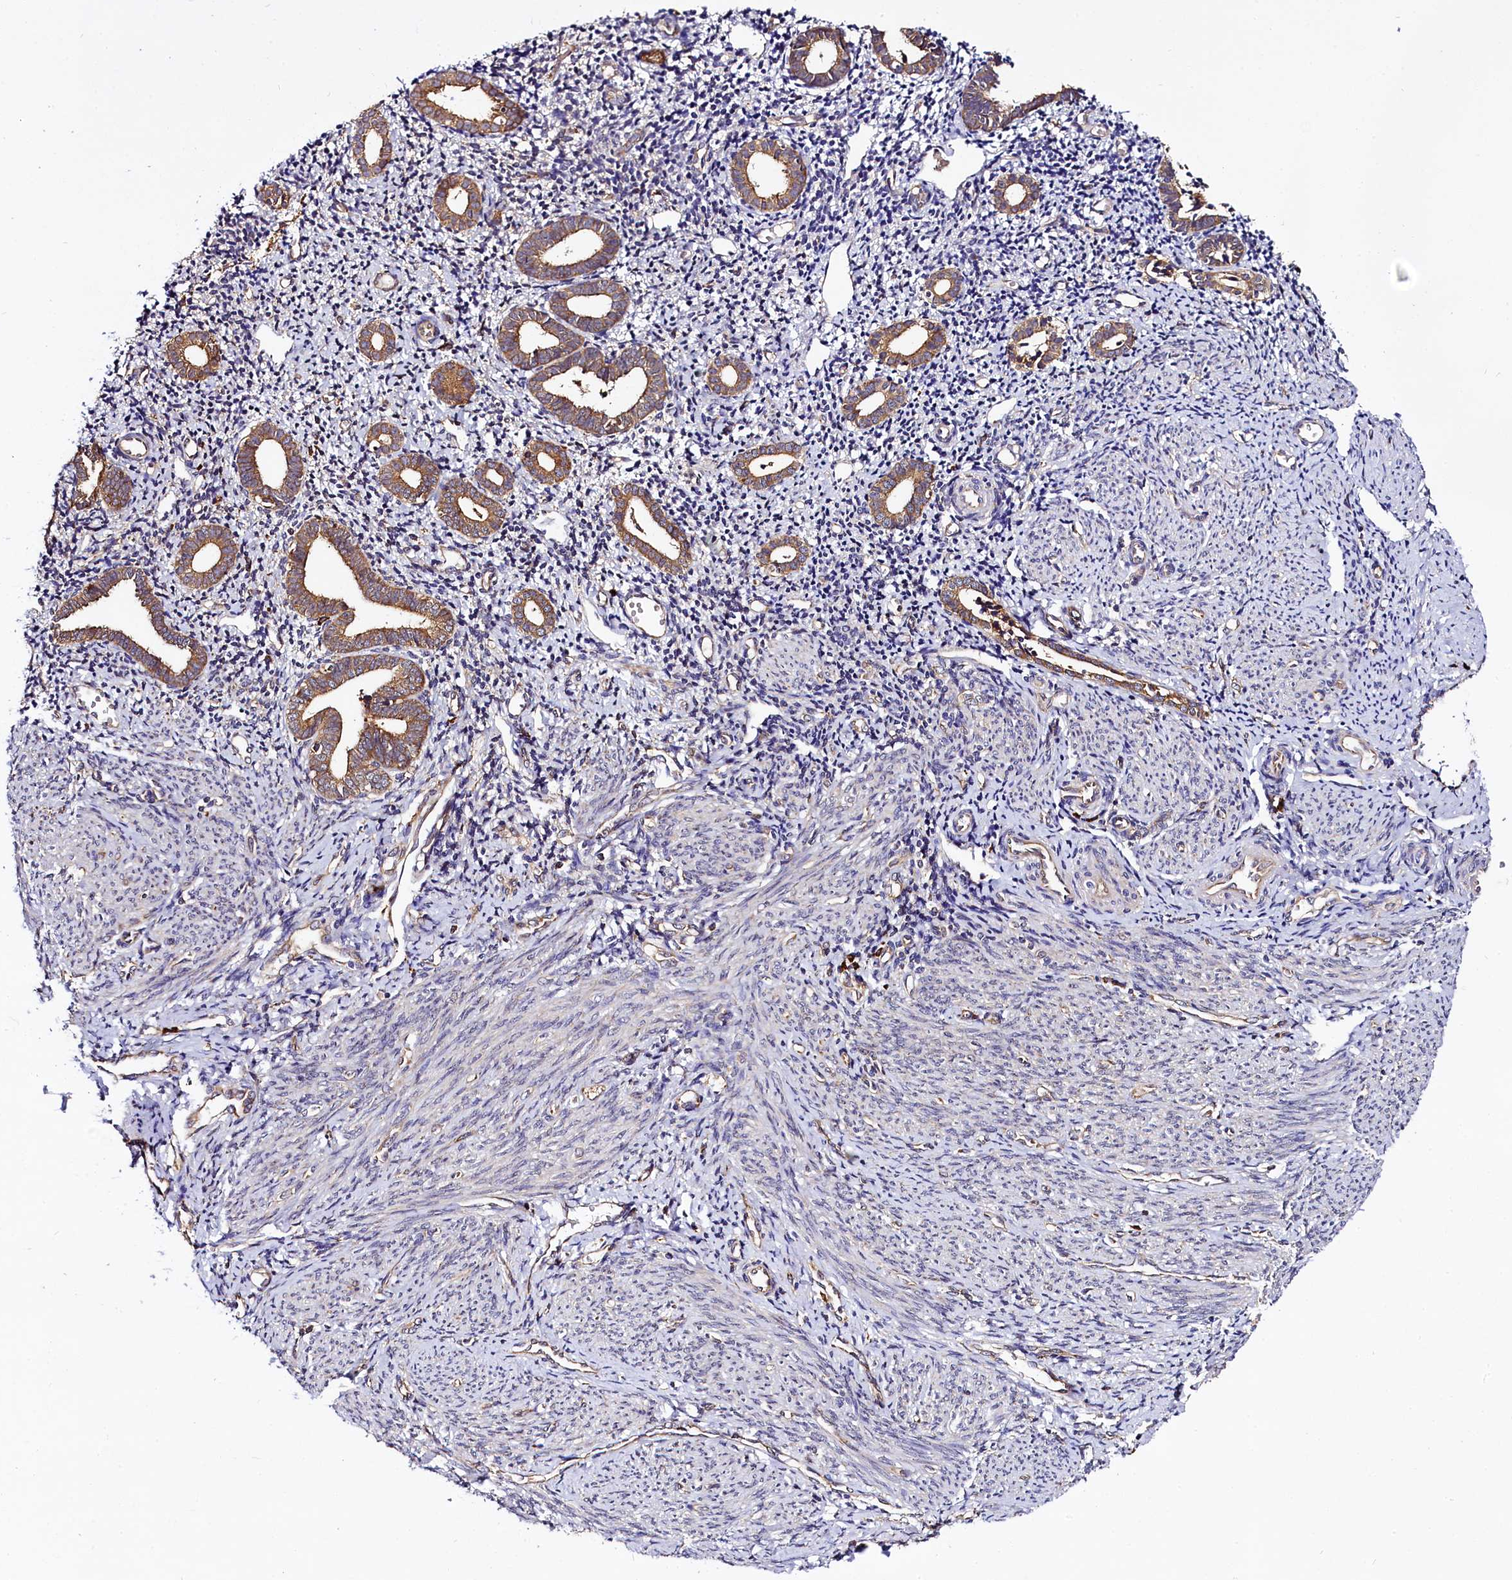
{"staining": {"intensity": "weak", "quantity": "<25%", "location": "cytoplasmic/membranous"}, "tissue": "endometrium", "cell_type": "Cells in endometrial stroma", "image_type": "normal", "snomed": [{"axis": "morphology", "description": "Normal tissue, NOS"}, {"axis": "topography", "description": "Endometrium"}], "caption": "Immunohistochemistry (IHC) micrograph of benign human endometrium stained for a protein (brown), which exhibits no positivity in cells in endometrial stroma.", "gene": "UFM1", "patient": {"sex": "female", "age": 56}}